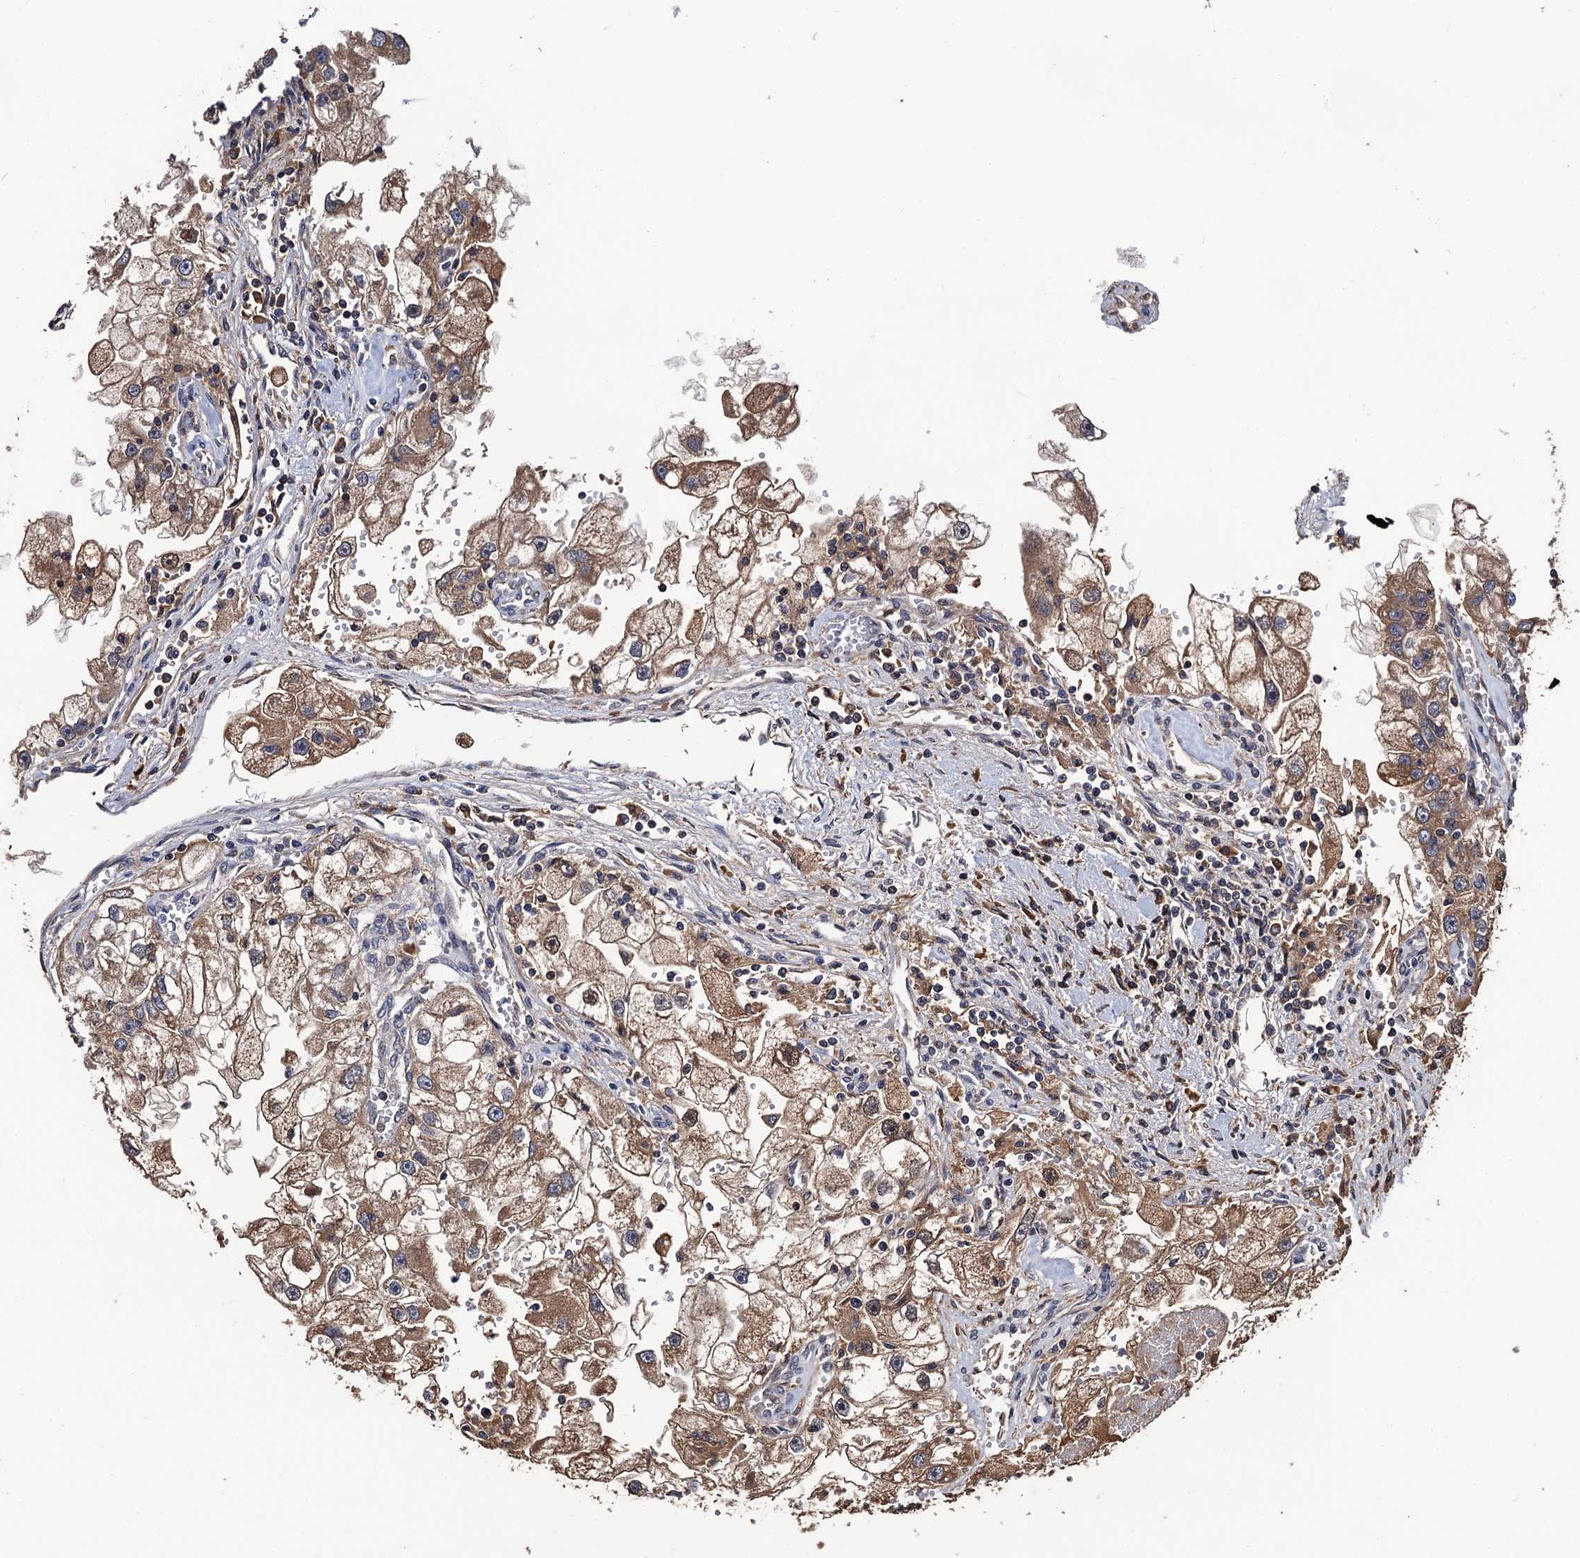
{"staining": {"intensity": "moderate", "quantity": ">75%", "location": "cytoplasmic/membranous"}, "tissue": "renal cancer", "cell_type": "Tumor cells", "image_type": "cancer", "snomed": [{"axis": "morphology", "description": "Adenocarcinoma, NOS"}, {"axis": "topography", "description": "Kidney"}], "caption": "This histopathology image demonstrates renal cancer stained with immunohistochemistry to label a protein in brown. The cytoplasmic/membranous of tumor cells show moderate positivity for the protein. Nuclei are counter-stained blue.", "gene": "RGS11", "patient": {"sex": "male", "age": 63}}